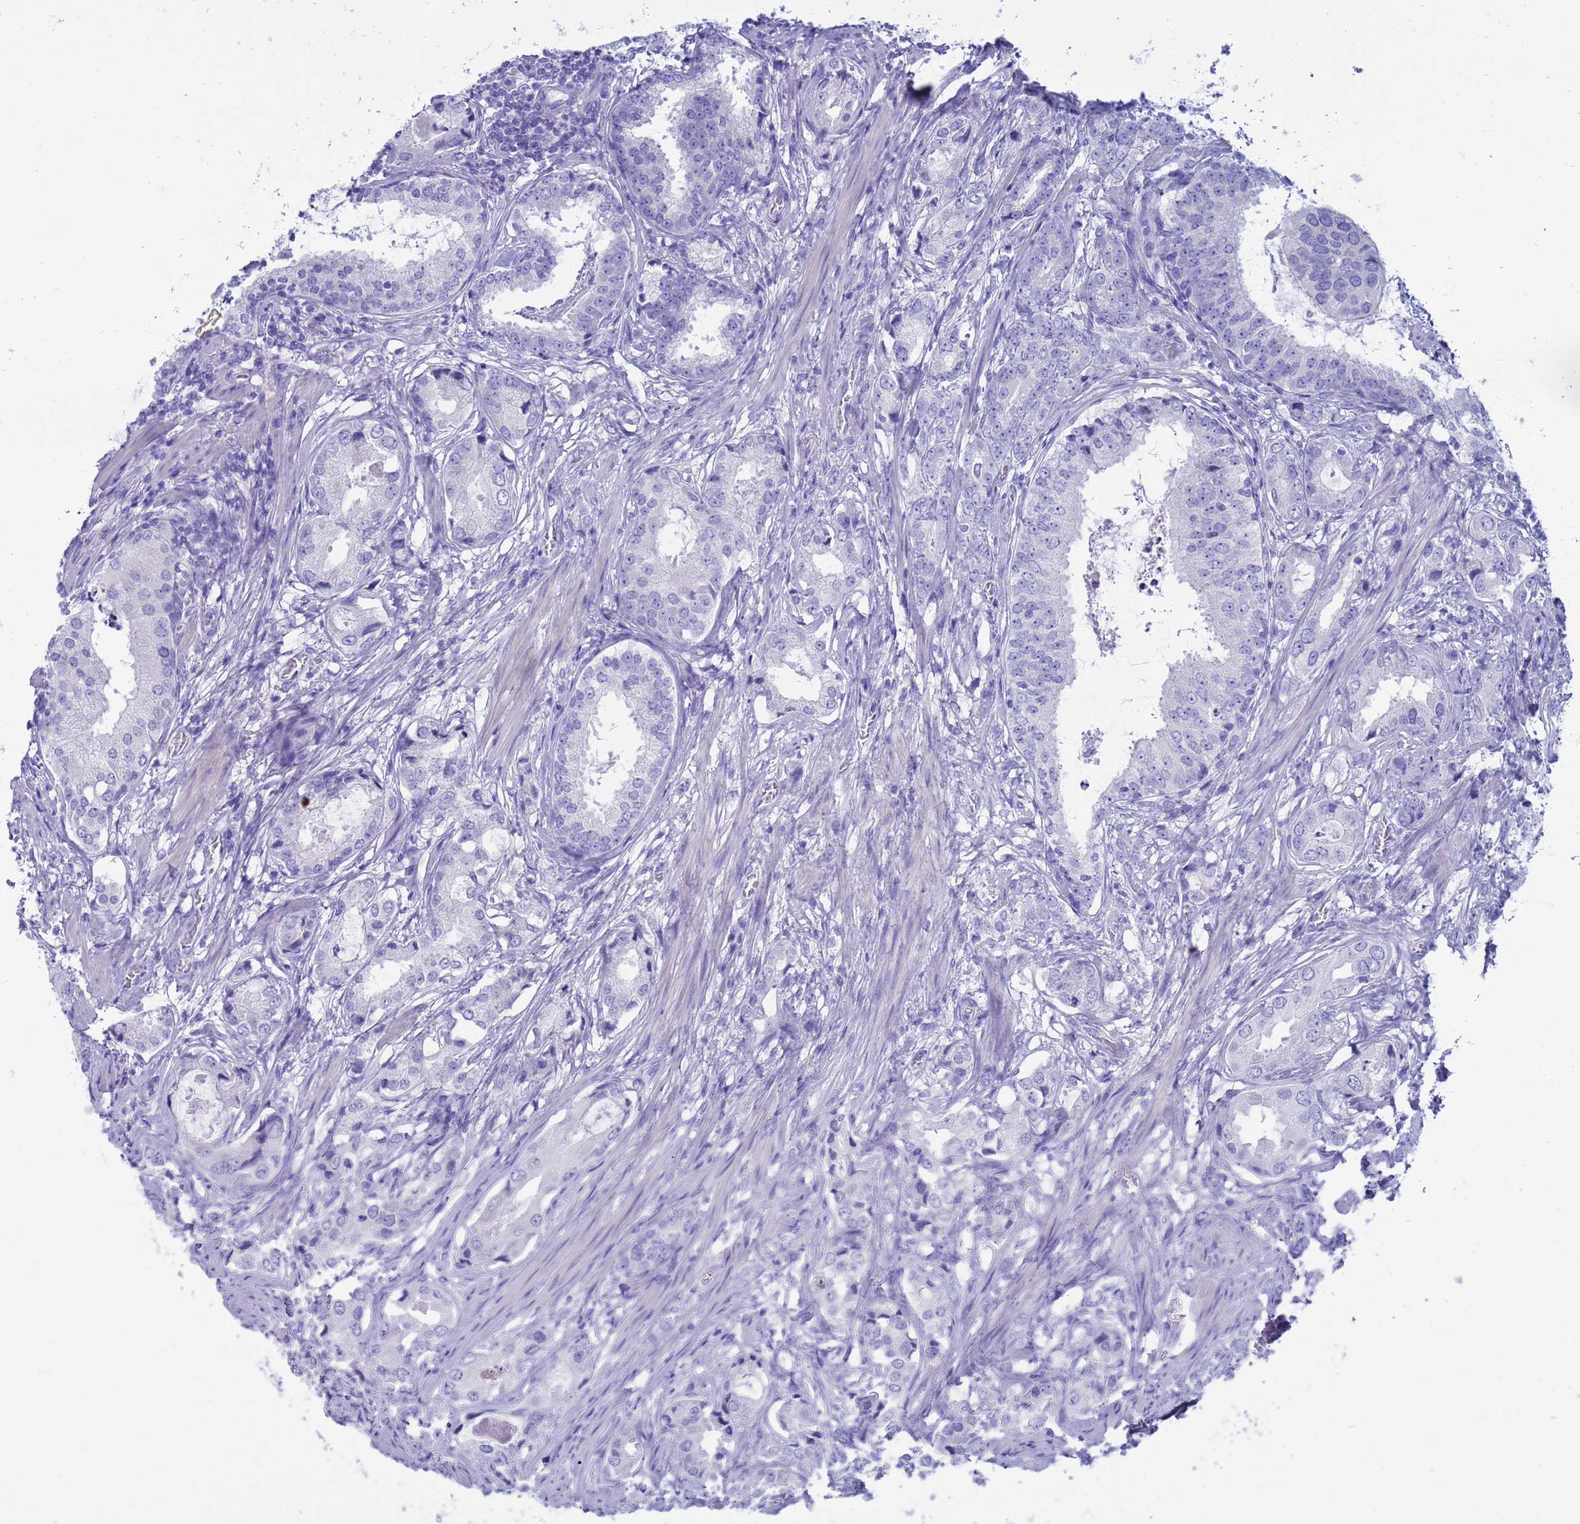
{"staining": {"intensity": "negative", "quantity": "none", "location": "none"}, "tissue": "prostate cancer", "cell_type": "Tumor cells", "image_type": "cancer", "snomed": [{"axis": "morphology", "description": "Adenocarcinoma, Low grade"}, {"axis": "topography", "description": "Prostate"}], "caption": "The immunohistochemistry (IHC) micrograph has no significant expression in tumor cells of adenocarcinoma (low-grade) (prostate) tissue.", "gene": "SYCN", "patient": {"sex": "male", "age": 71}}